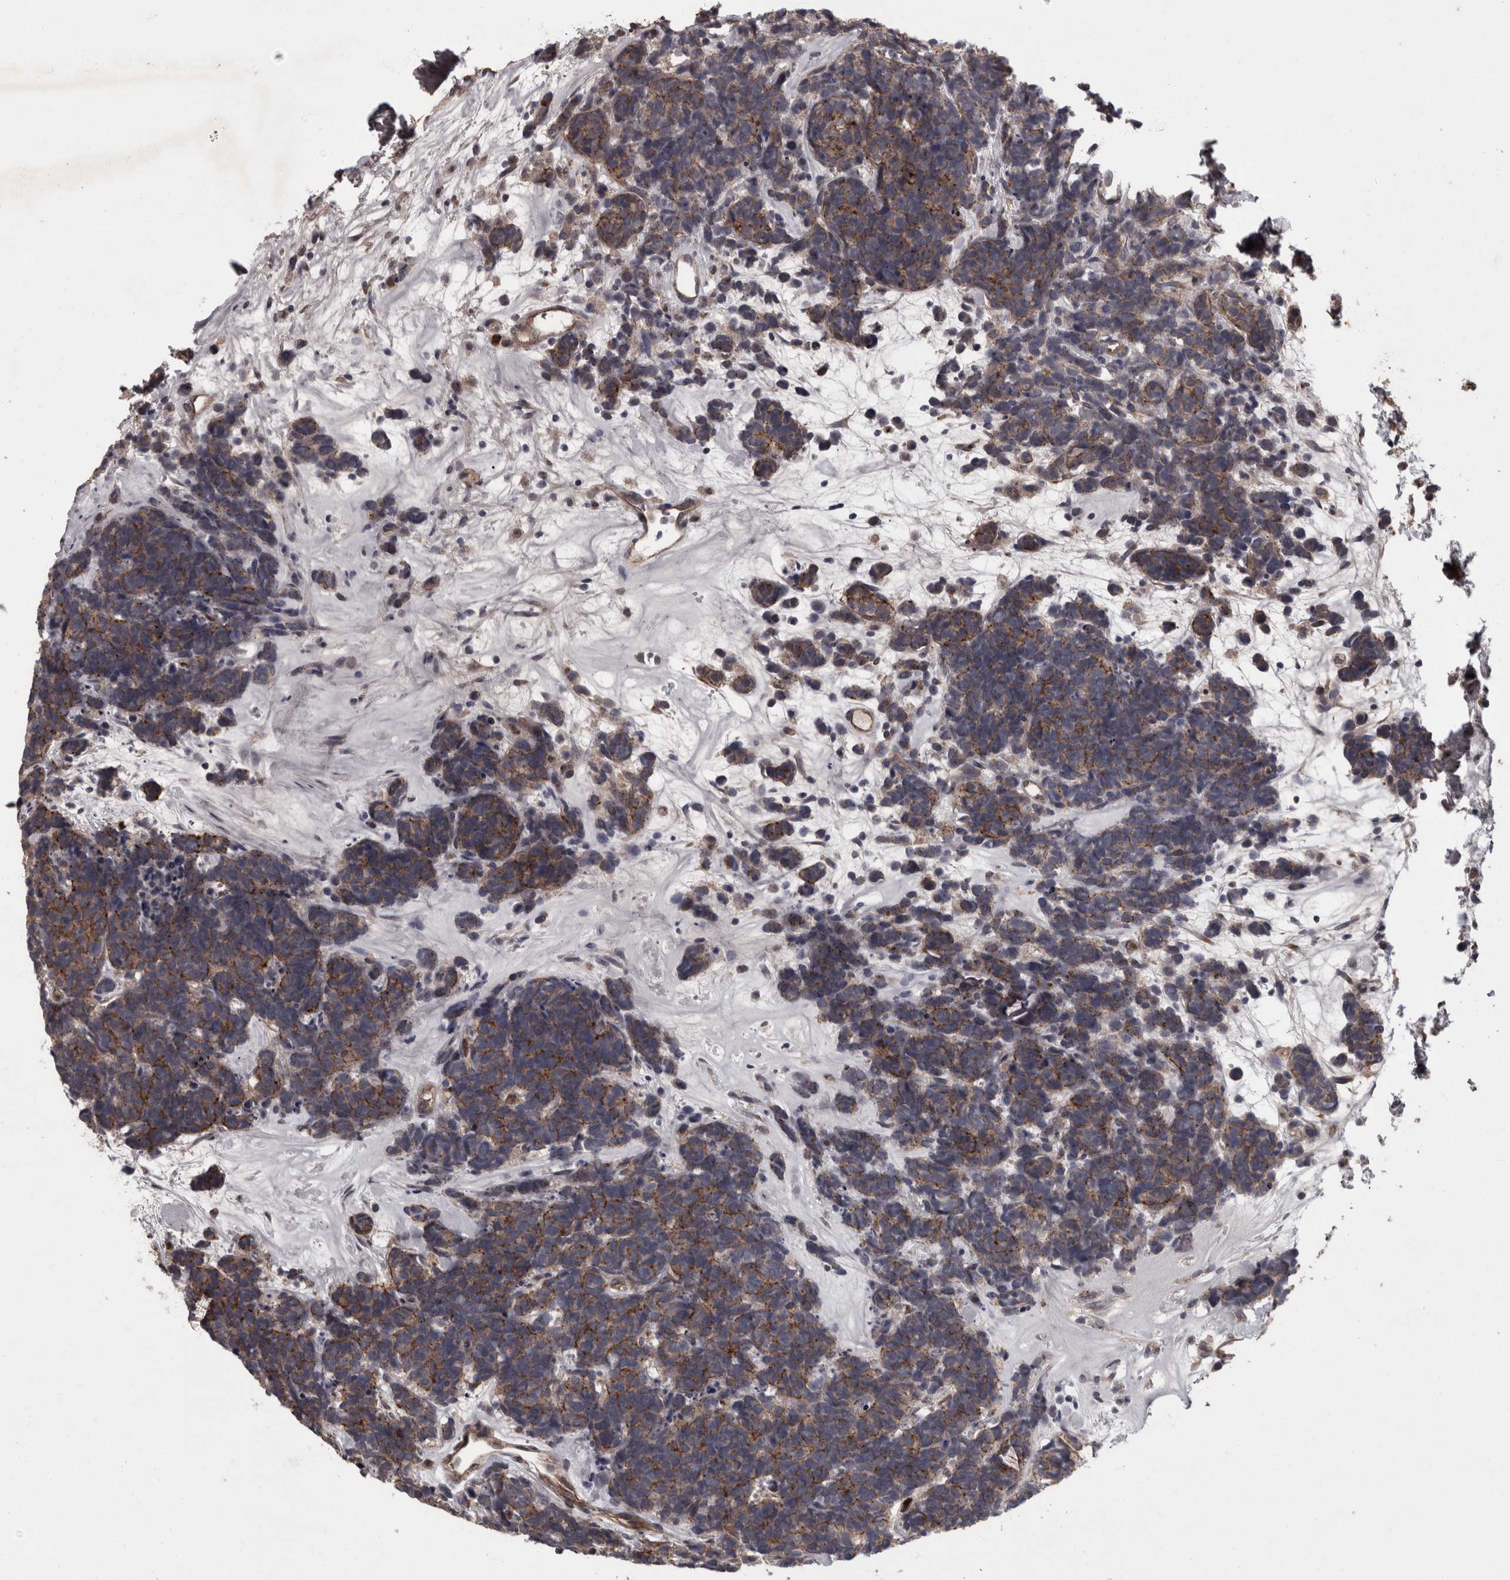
{"staining": {"intensity": "moderate", "quantity": "25%-75%", "location": "cytoplasmic/membranous"}, "tissue": "carcinoid", "cell_type": "Tumor cells", "image_type": "cancer", "snomed": [{"axis": "morphology", "description": "Carcinoma, NOS"}, {"axis": "morphology", "description": "Carcinoid, malignant, NOS"}, {"axis": "topography", "description": "Urinary bladder"}], "caption": "A brown stain shows moderate cytoplasmic/membranous positivity of a protein in human carcinoid tumor cells.", "gene": "PCDH17", "patient": {"sex": "male", "age": 57}}